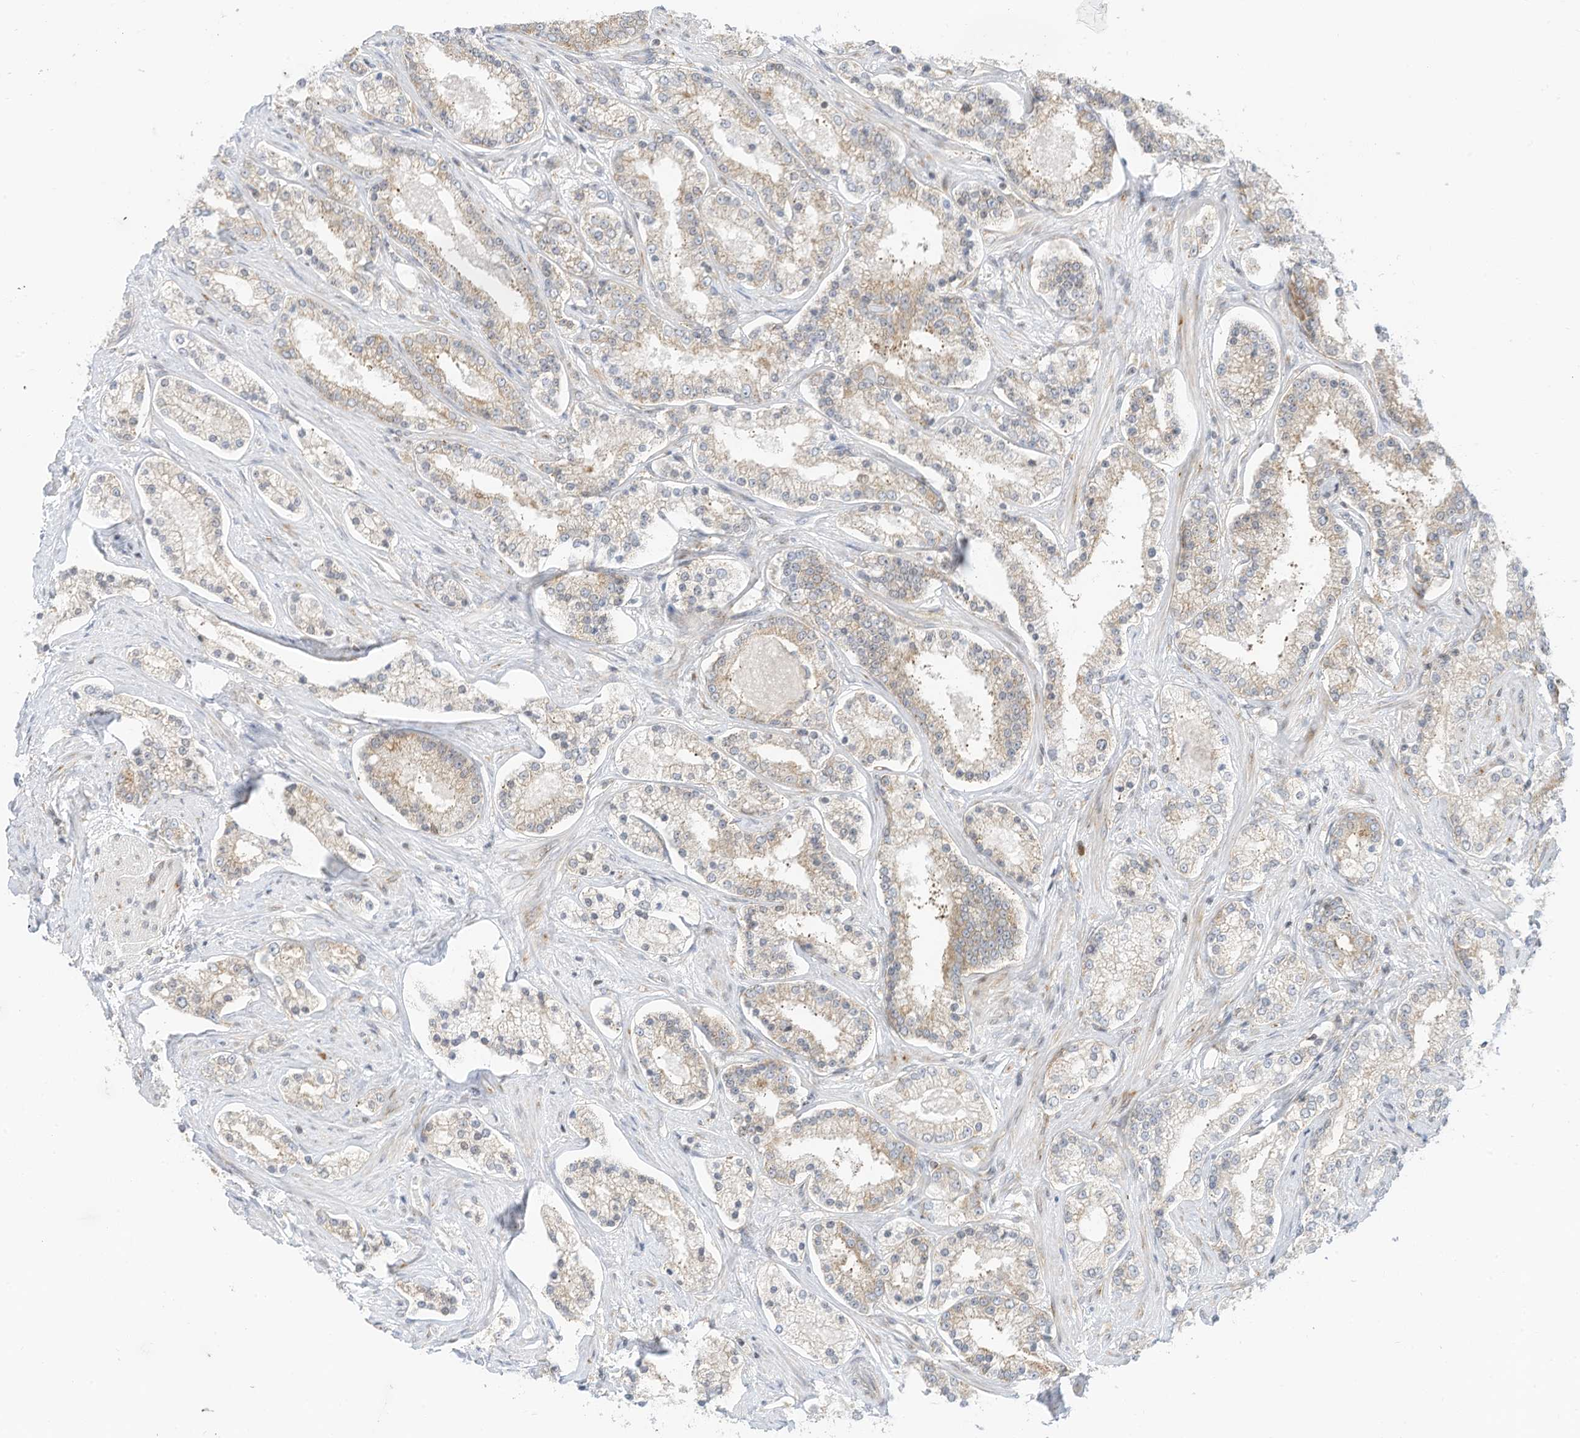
{"staining": {"intensity": "weak", "quantity": "25%-75%", "location": "cytoplasmic/membranous"}, "tissue": "prostate cancer", "cell_type": "Tumor cells", "image_type": "cancer", "snomed": [{"axis": "morphology", "description": "Normal tissue, NOS"}, {"axis": "morphology", "description": "Adenocarcinoma, High grade"}, {"axis": "topography", "description": "Prostate"}], "caption": "A high-resolution photomicrograph shows immunohistochemistry staining of prostate cancer (adenocarcinoma (high-grade)), which demonstrates weak cytoplasmic/membranous positivity in about 25%-75% of tumor cells.", "gene": "EDF1", "patient": {"sex": "male", "age": 83}}